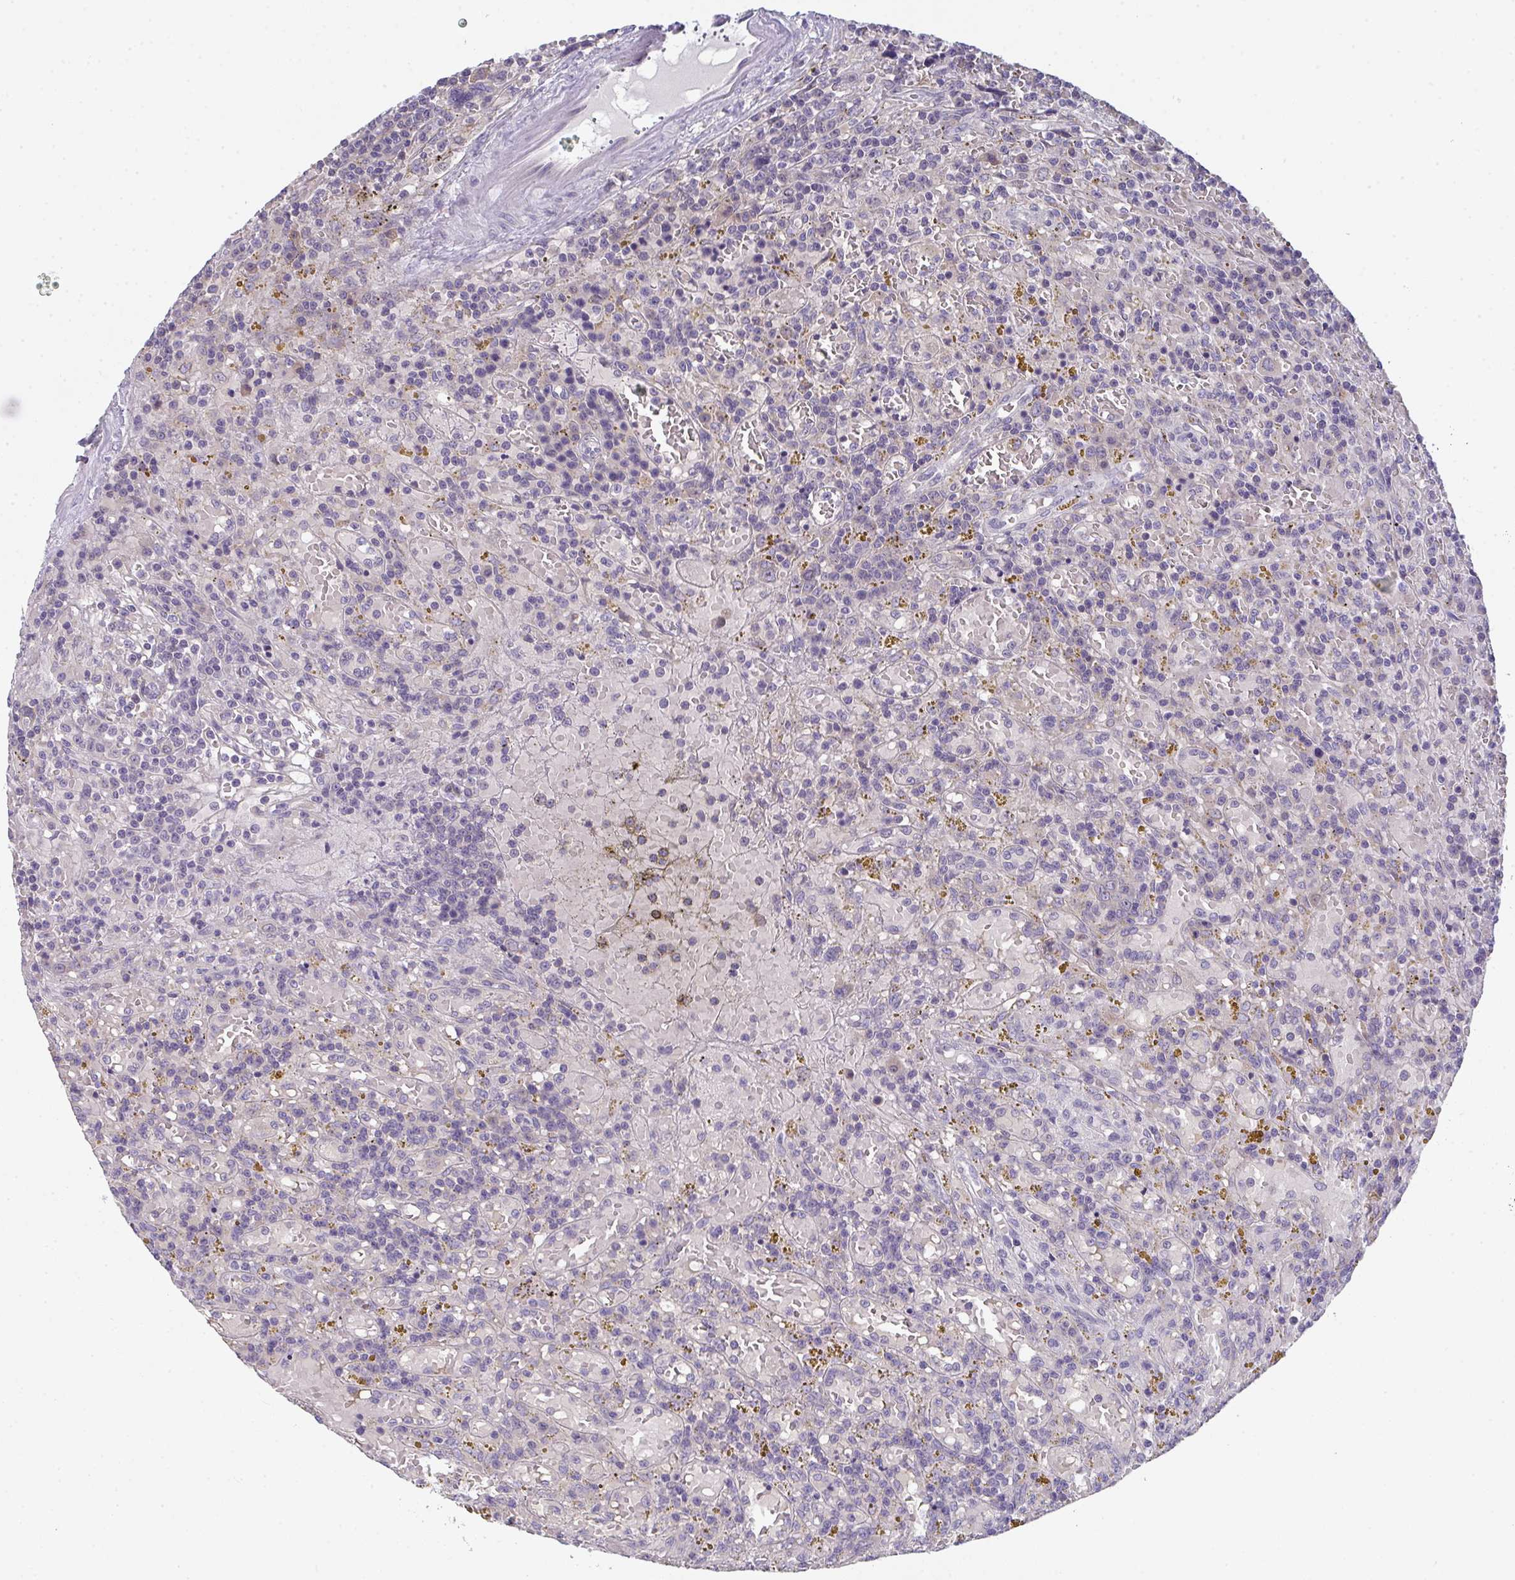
{"staining": {"intensity": "negative", "quantity": "none", "location": "none"}, "tissue": "lymphoma", "cell_type": "Tumor cells", "image_type": "cancer", "snomed": [{"axis": "morphology", "description": "Malignant lymphoma, non-Hodgkin's type, Low grade"}, {"axis": "topography", "description": "Spleen"}], "caption": "Immunohistochemistry histopathology image of neoplastic tissue: malignant lymphoma, non-Hodgkin's type (low-grade) stained with DAB (3,3'-diaminobenzidine) demonstrates no significant protein staining in tumor cells.", "gene": "RIOK1", "patient": {"sex": "female", "age": 65}}